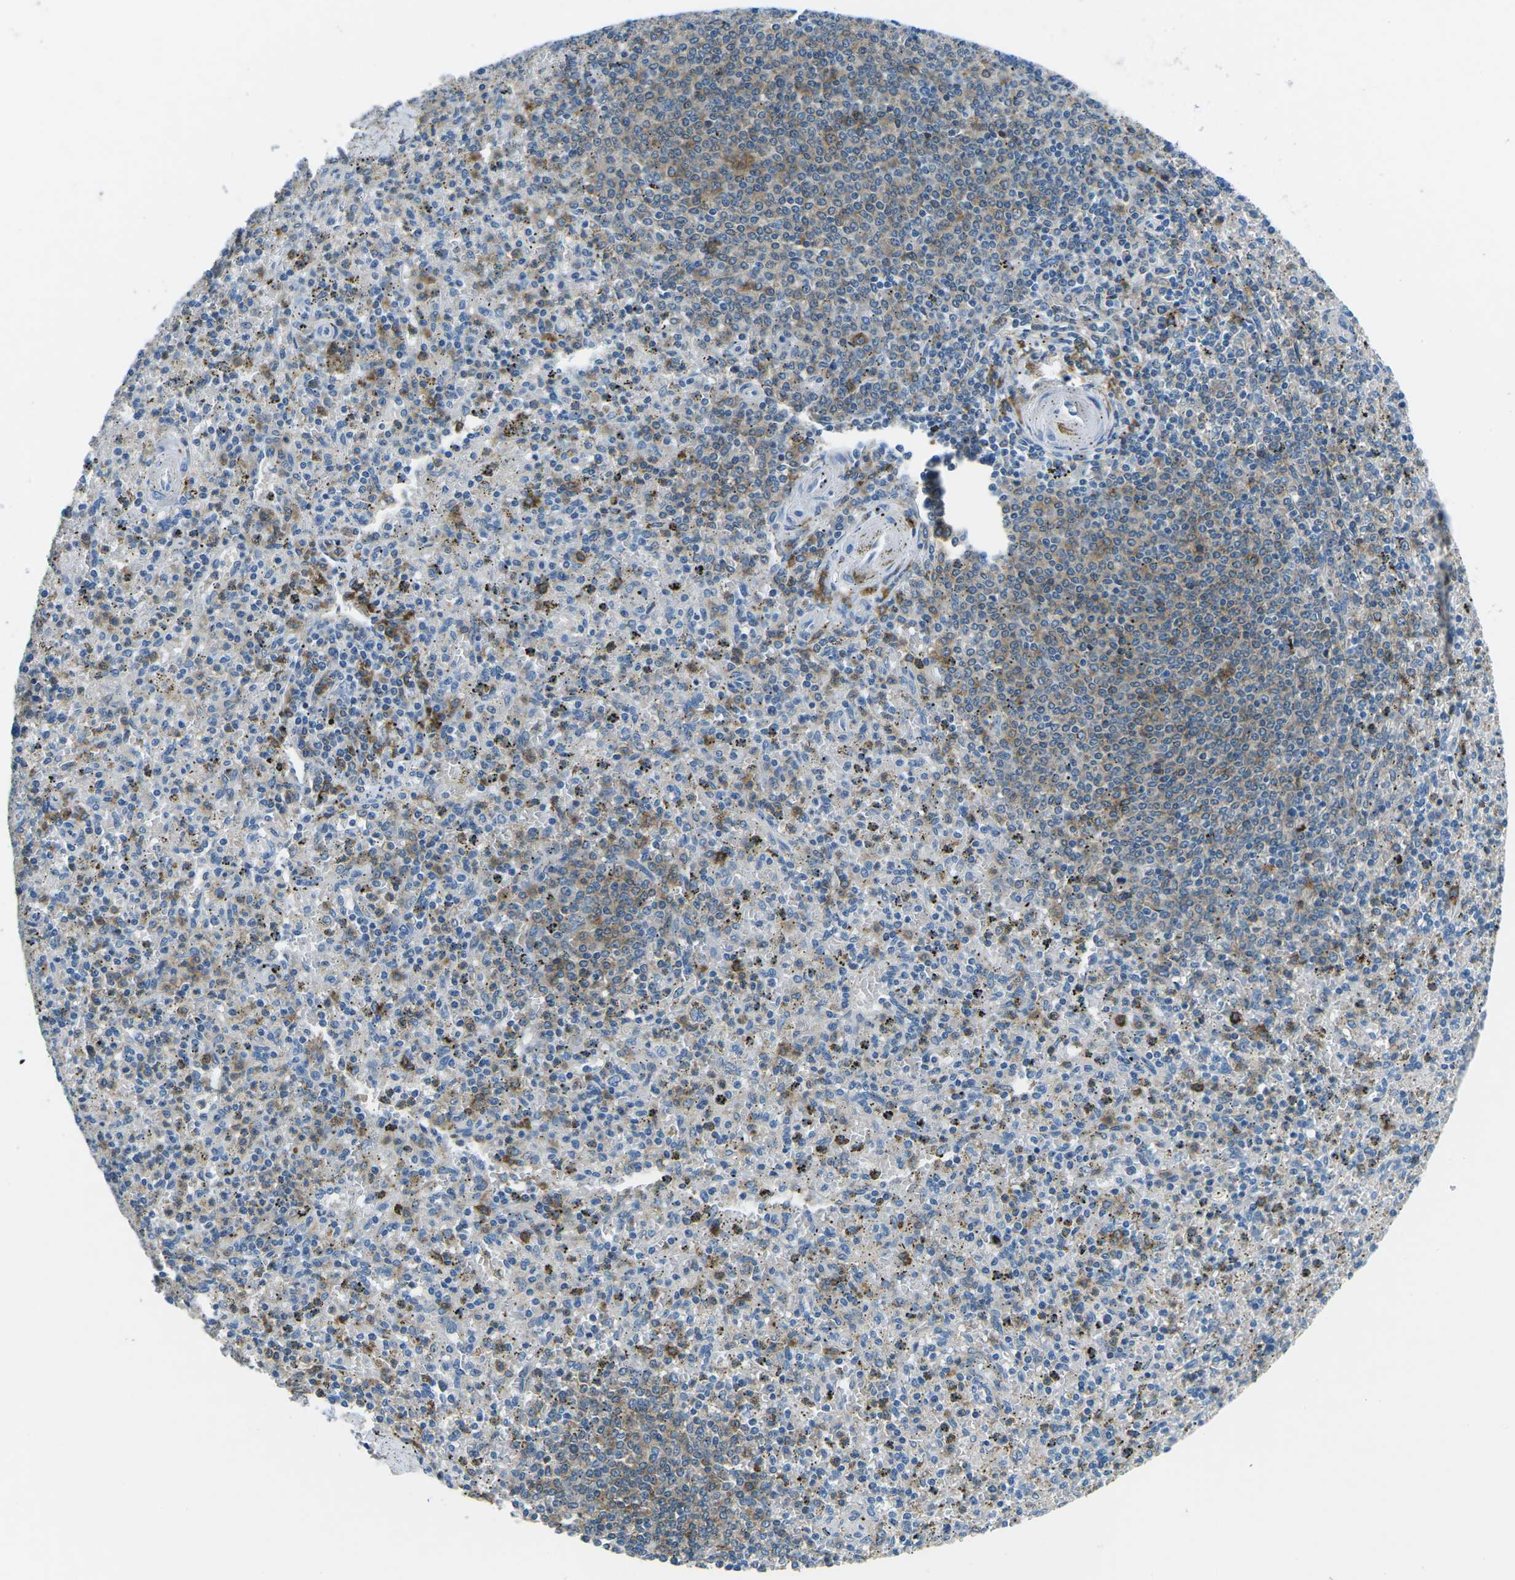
{"staining": {"intensity": "moderate", "quantity": "<25%", "location": "cytoplasmic/membranous"}, "tissue": "spleen", "cell_type": "Cells in red pulp", "image_type": "normal", "snomed": [{"axis": "morphology", "description": "Normal tissue, NOS"}, {"axis": "topography", "description": "Spleen"}], "caption": "IHC micrograph of normal spleen: spleen stained using immunohistochemistry displays low levels of moderate protein expression localized specifically in the cytoplasmic/membranous of cells in red pulp, appearing as a cytoplasmic/membranous brown color.", "gene": "CD1D", "patient": {"sex": "male", "age": 72}}